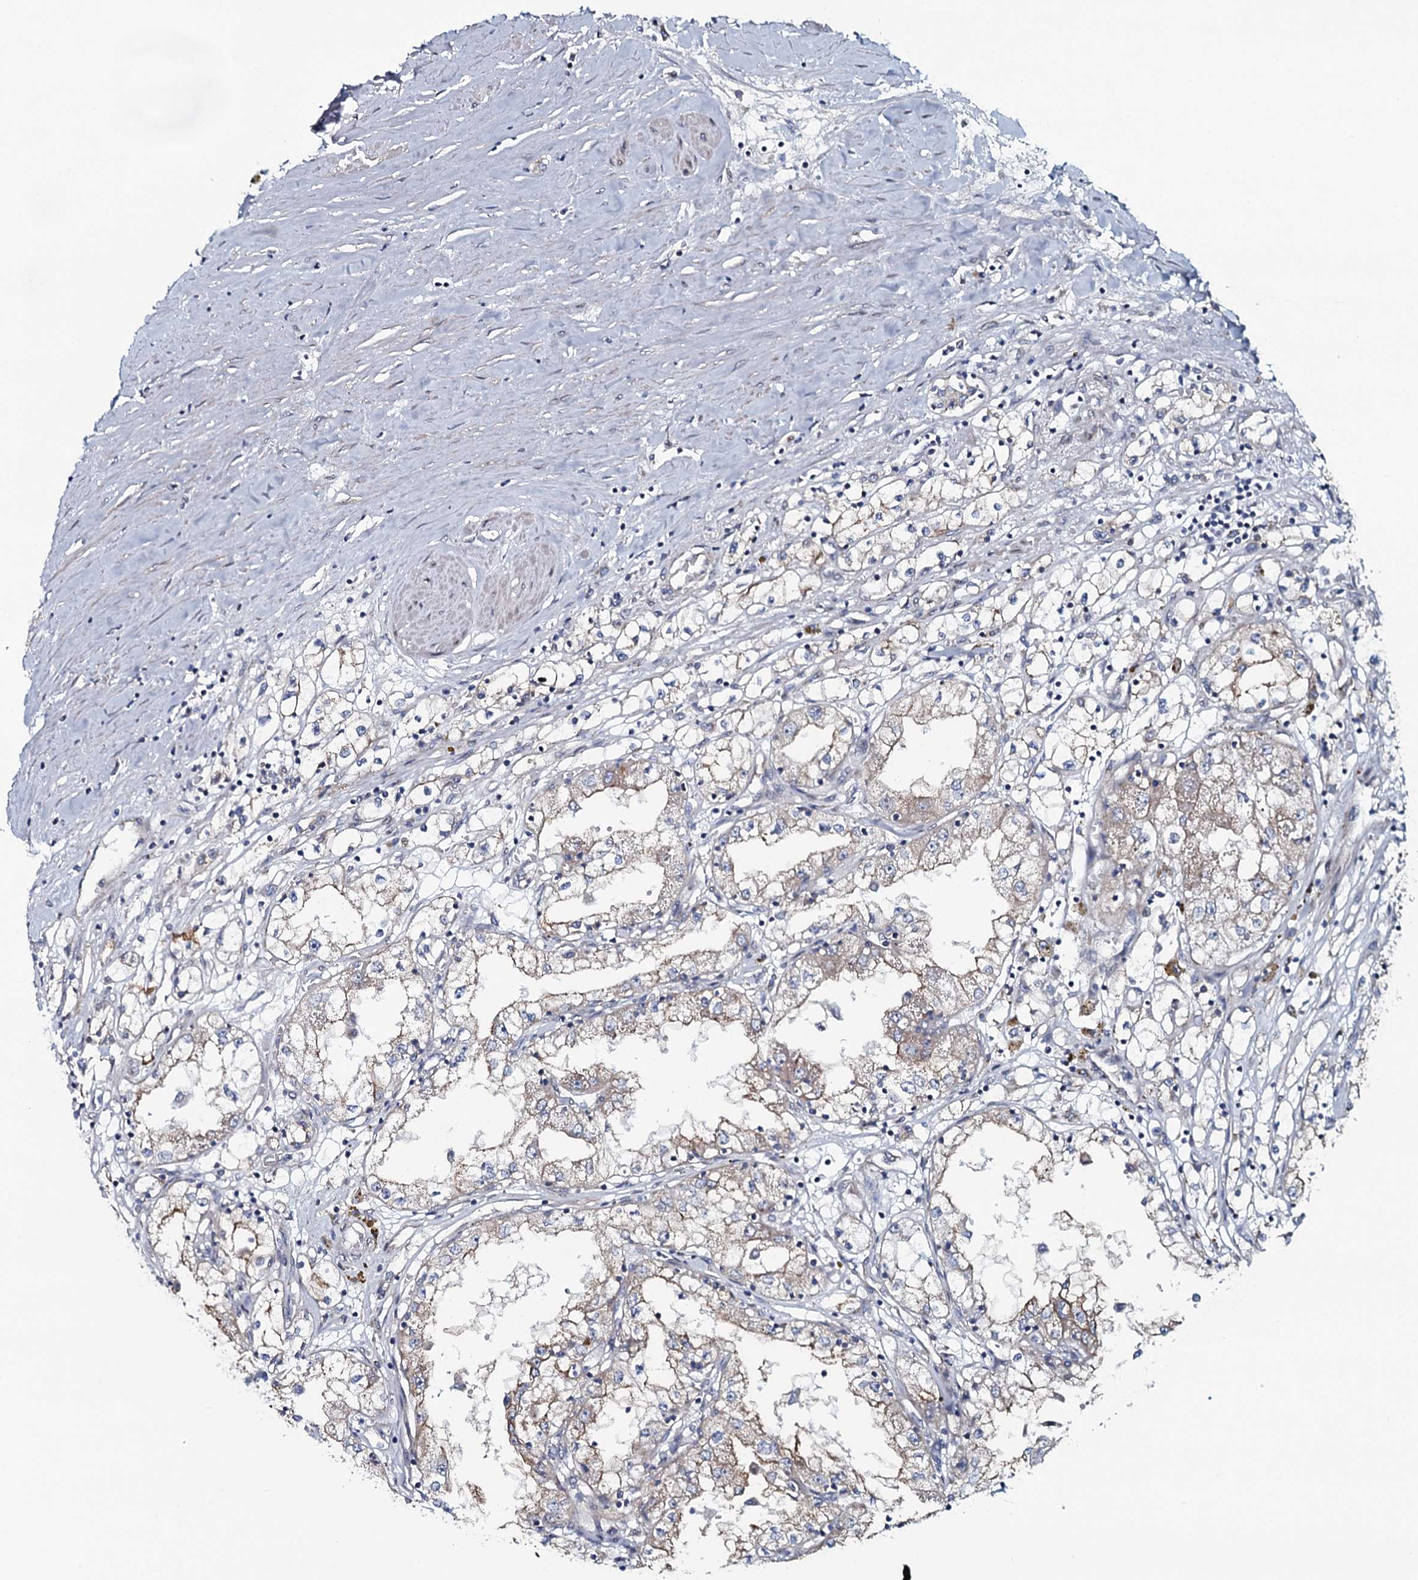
{"staining": {"intensity": "weak", "quantity": "25%-75%", "location": "cytoplasmic/membranous"}, "tissue": "renal cancer", "cell_type": "Tumor cells", "image_type": "cancer", "snomed": [{"axis": "morphology", "description": "Adenocarcinoma, NOS"}, {"axis": "topography", "description": "Kidney"}], "caption": "Protein staining of renal cancer (adenocarcinoma) tissue shows weak cytoplasmic/membranous positivity in approximately 25%-75% of tumor cells.", "gene": "KCTD4", "patient": {"sex": "male", "age": 56}}